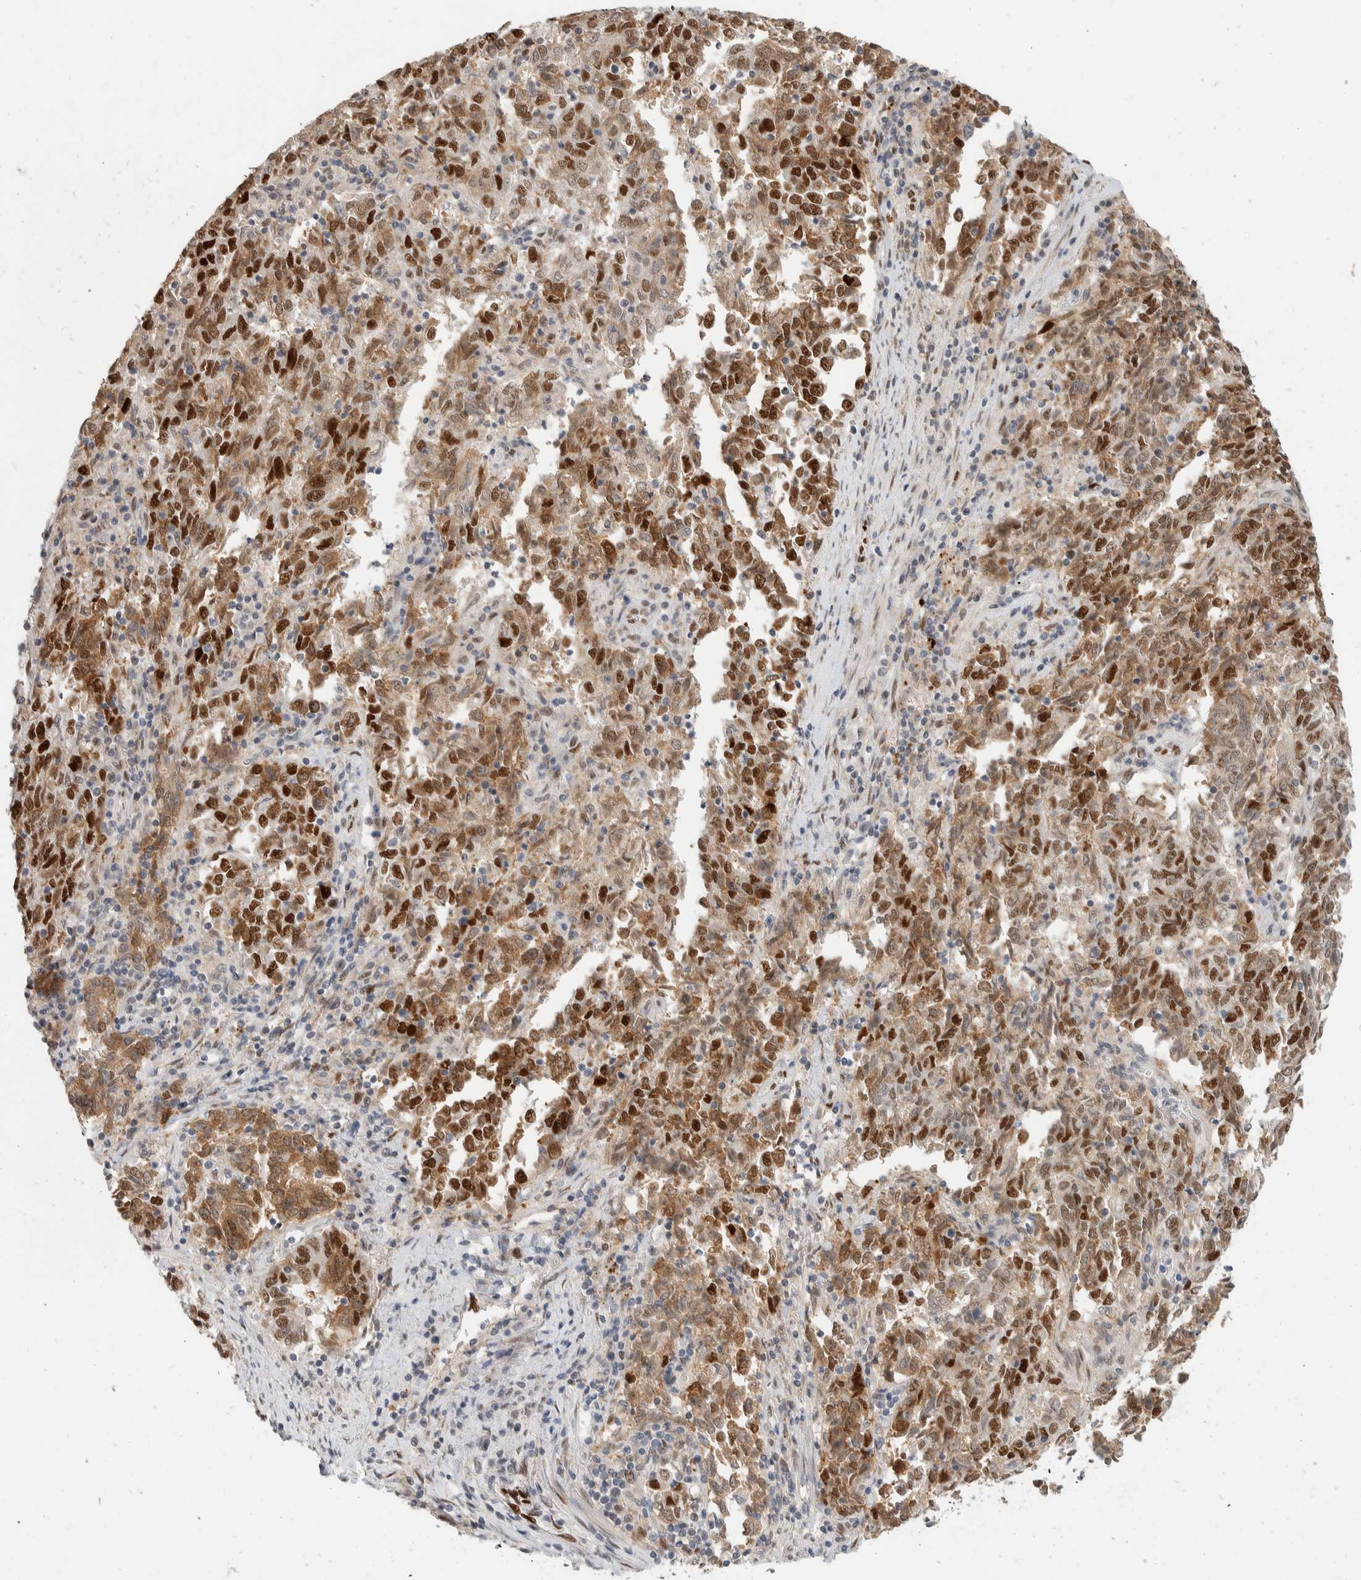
{"staining": {"intensity": "strong", "quantity": ">75%", "location": "nuclear"}, "tissue": "endometrial cancer", "cell_type": "Tumor cells", "image_type": "cancer", "snomed": [{"axis": "morphology", "description": "Adenocarcinoma, NOS"}, {"axis": "topography", "description": "Endometrium"}], "caption": "Endometrial cancer (adenocarcinoma) stained with immunohistochemistry (IHC) displays strong nuclear staining in about >75% of tumor cells. (brown staining indicates protein expression, while blue staining denotes nuclei).", "gene": "PUS7", "patient": {"sex": "female", "age": 80}}